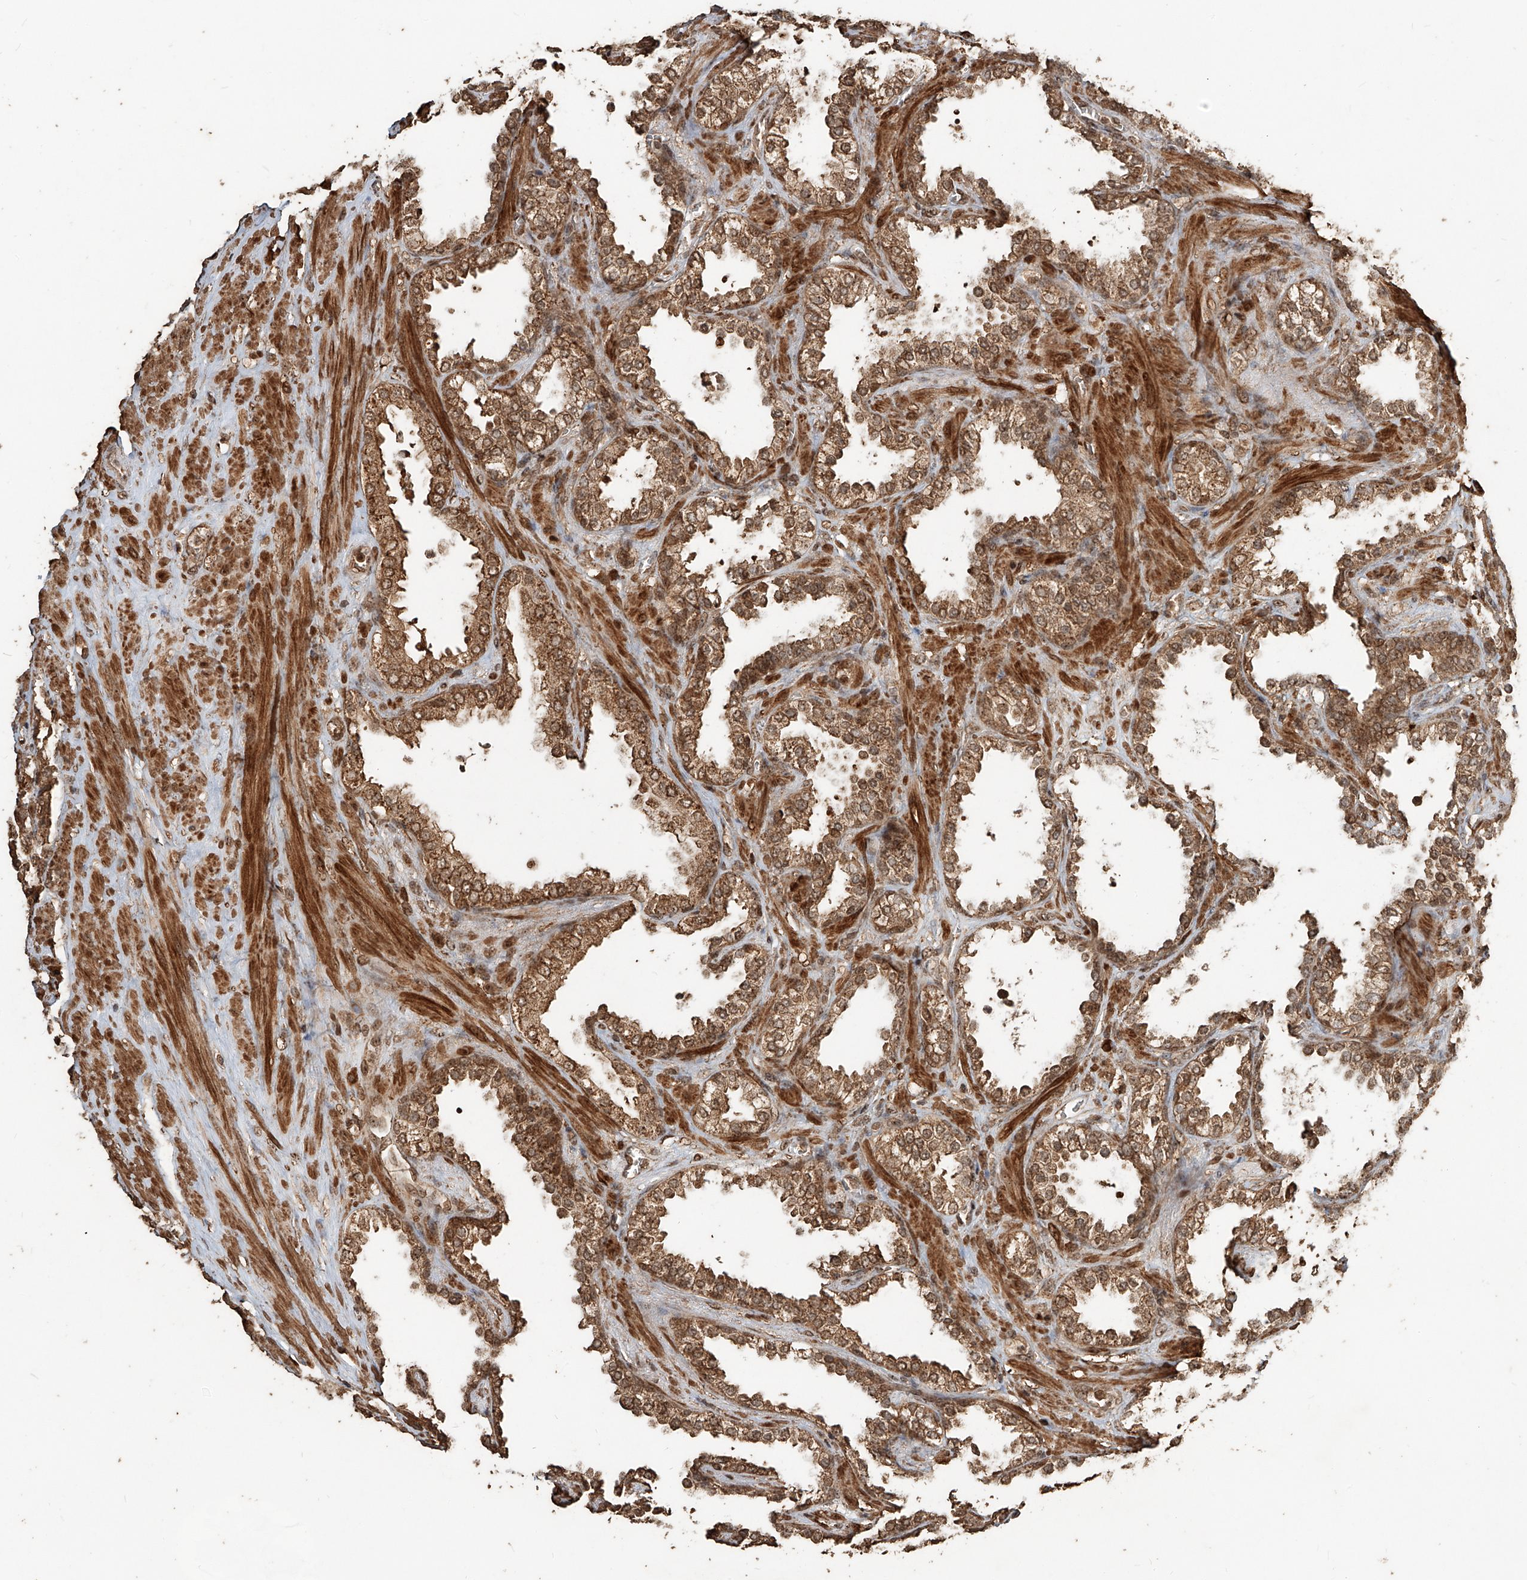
{"staining": {"intensity": "moderate", "quantity": ">75%", "location": "cytoplasmic/membranous,nuclear"}, "tissue": "prostate cancer", "cell_type": "Tumor cells", "image_type": "cancer", "snomed": [{"axis": "morphology", "description": "Adenocarcinoma, High grade"}, {"axis": "topography", "description": "Prostate"}], "caption": "Tumor cells display moderate cytoplasmic/membranous and nuclear expression in about >75% of cells in prostate cancer.", "gene": "ZNF660", "patient": {"sex": "male", "age": 61}}